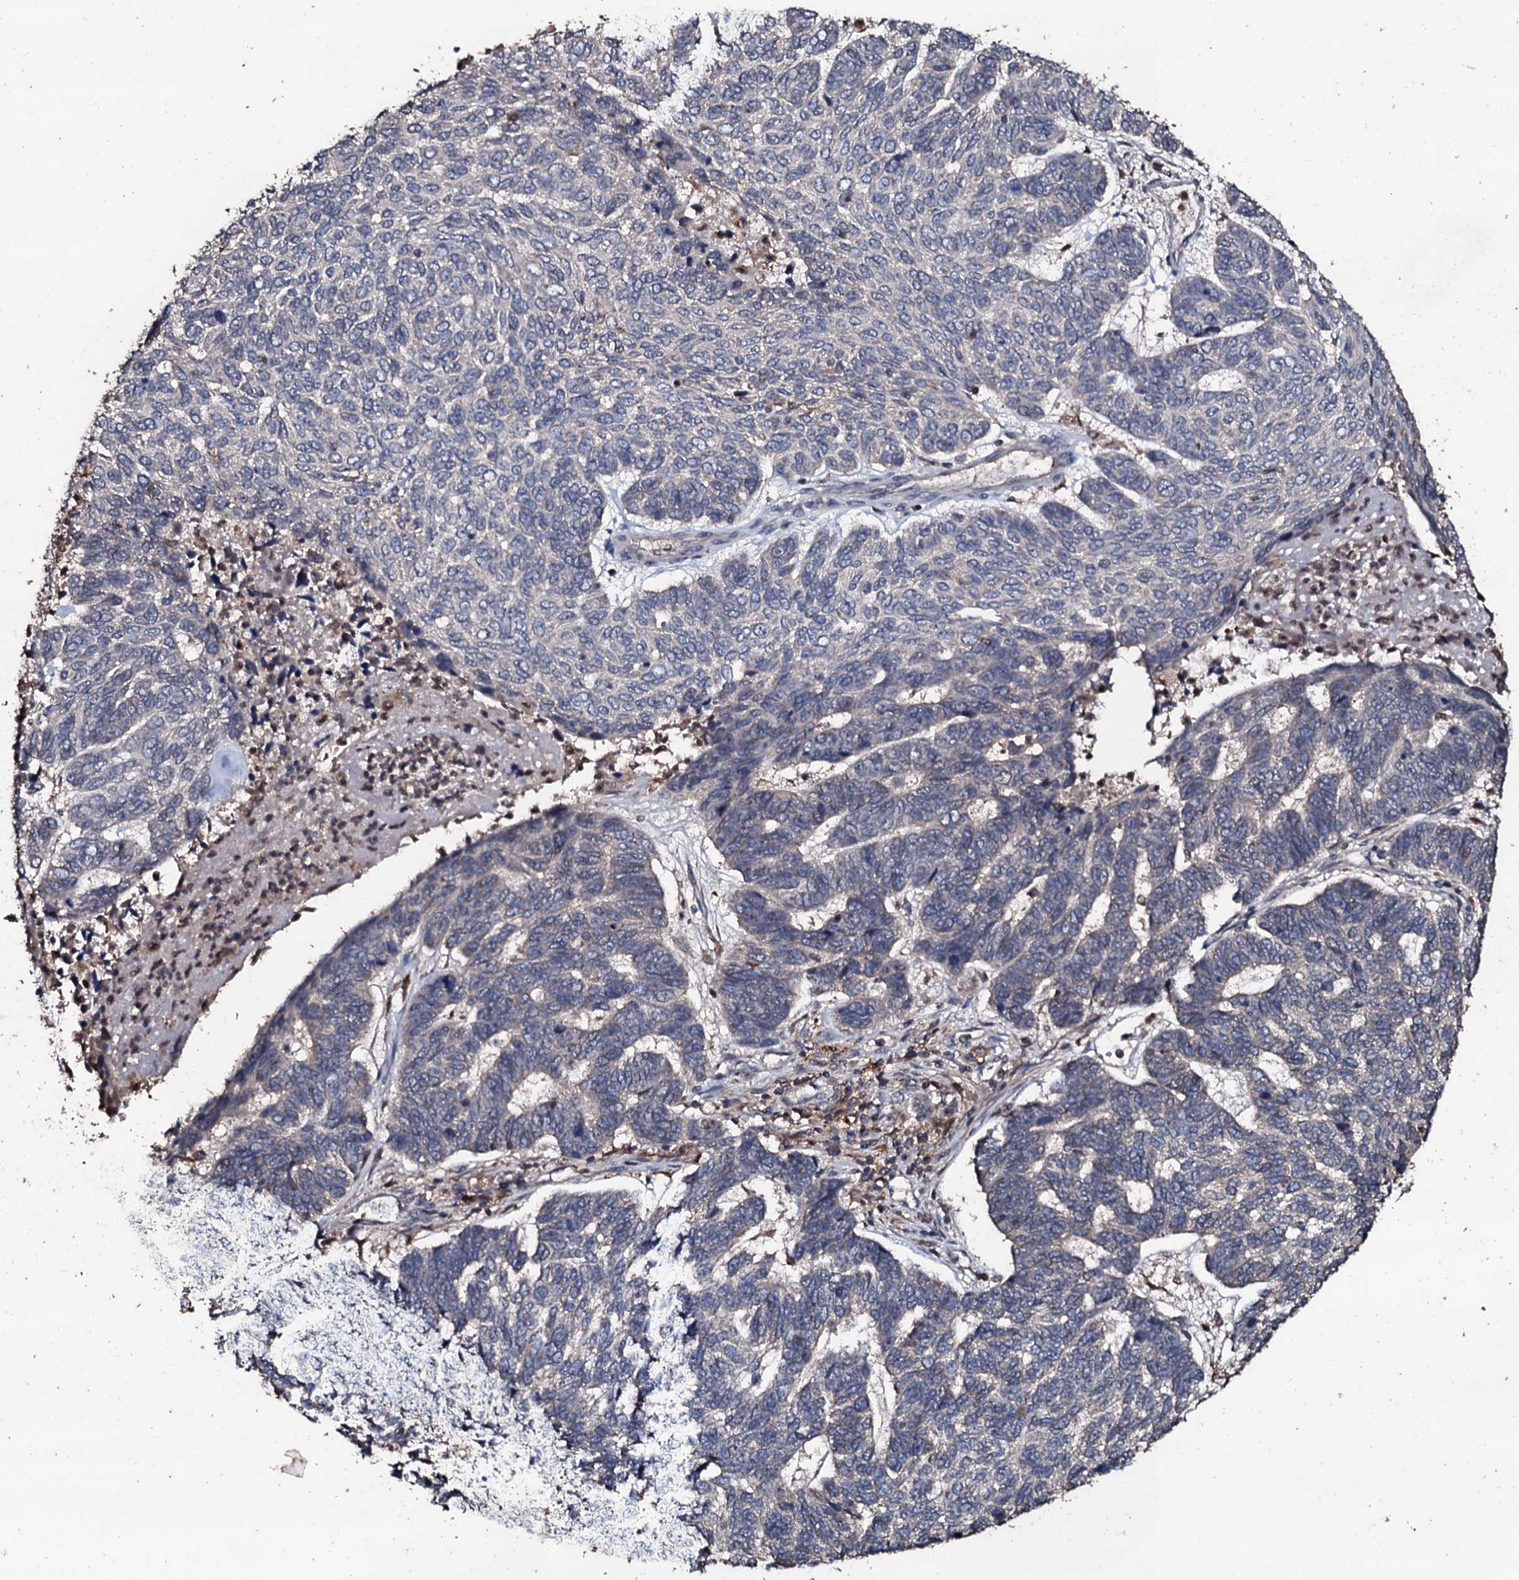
{"staining": {"intensity": "negative", "quantity": "none", "location": "none"}, "tissue": "skin cancer", "cell_type": "Tumor cells", "image_type": "cancer", "snomed": [{"axis": "morphology", "description": "Basal cell carcinoma"}, {"axis": "topography", "description": "Skin"}], "caption": "Tumor cells show no significant positivity in basal cell carcinoma (skin).", "gene": "SDHAF2", "patient": {"sex": "female", "age": 65}}